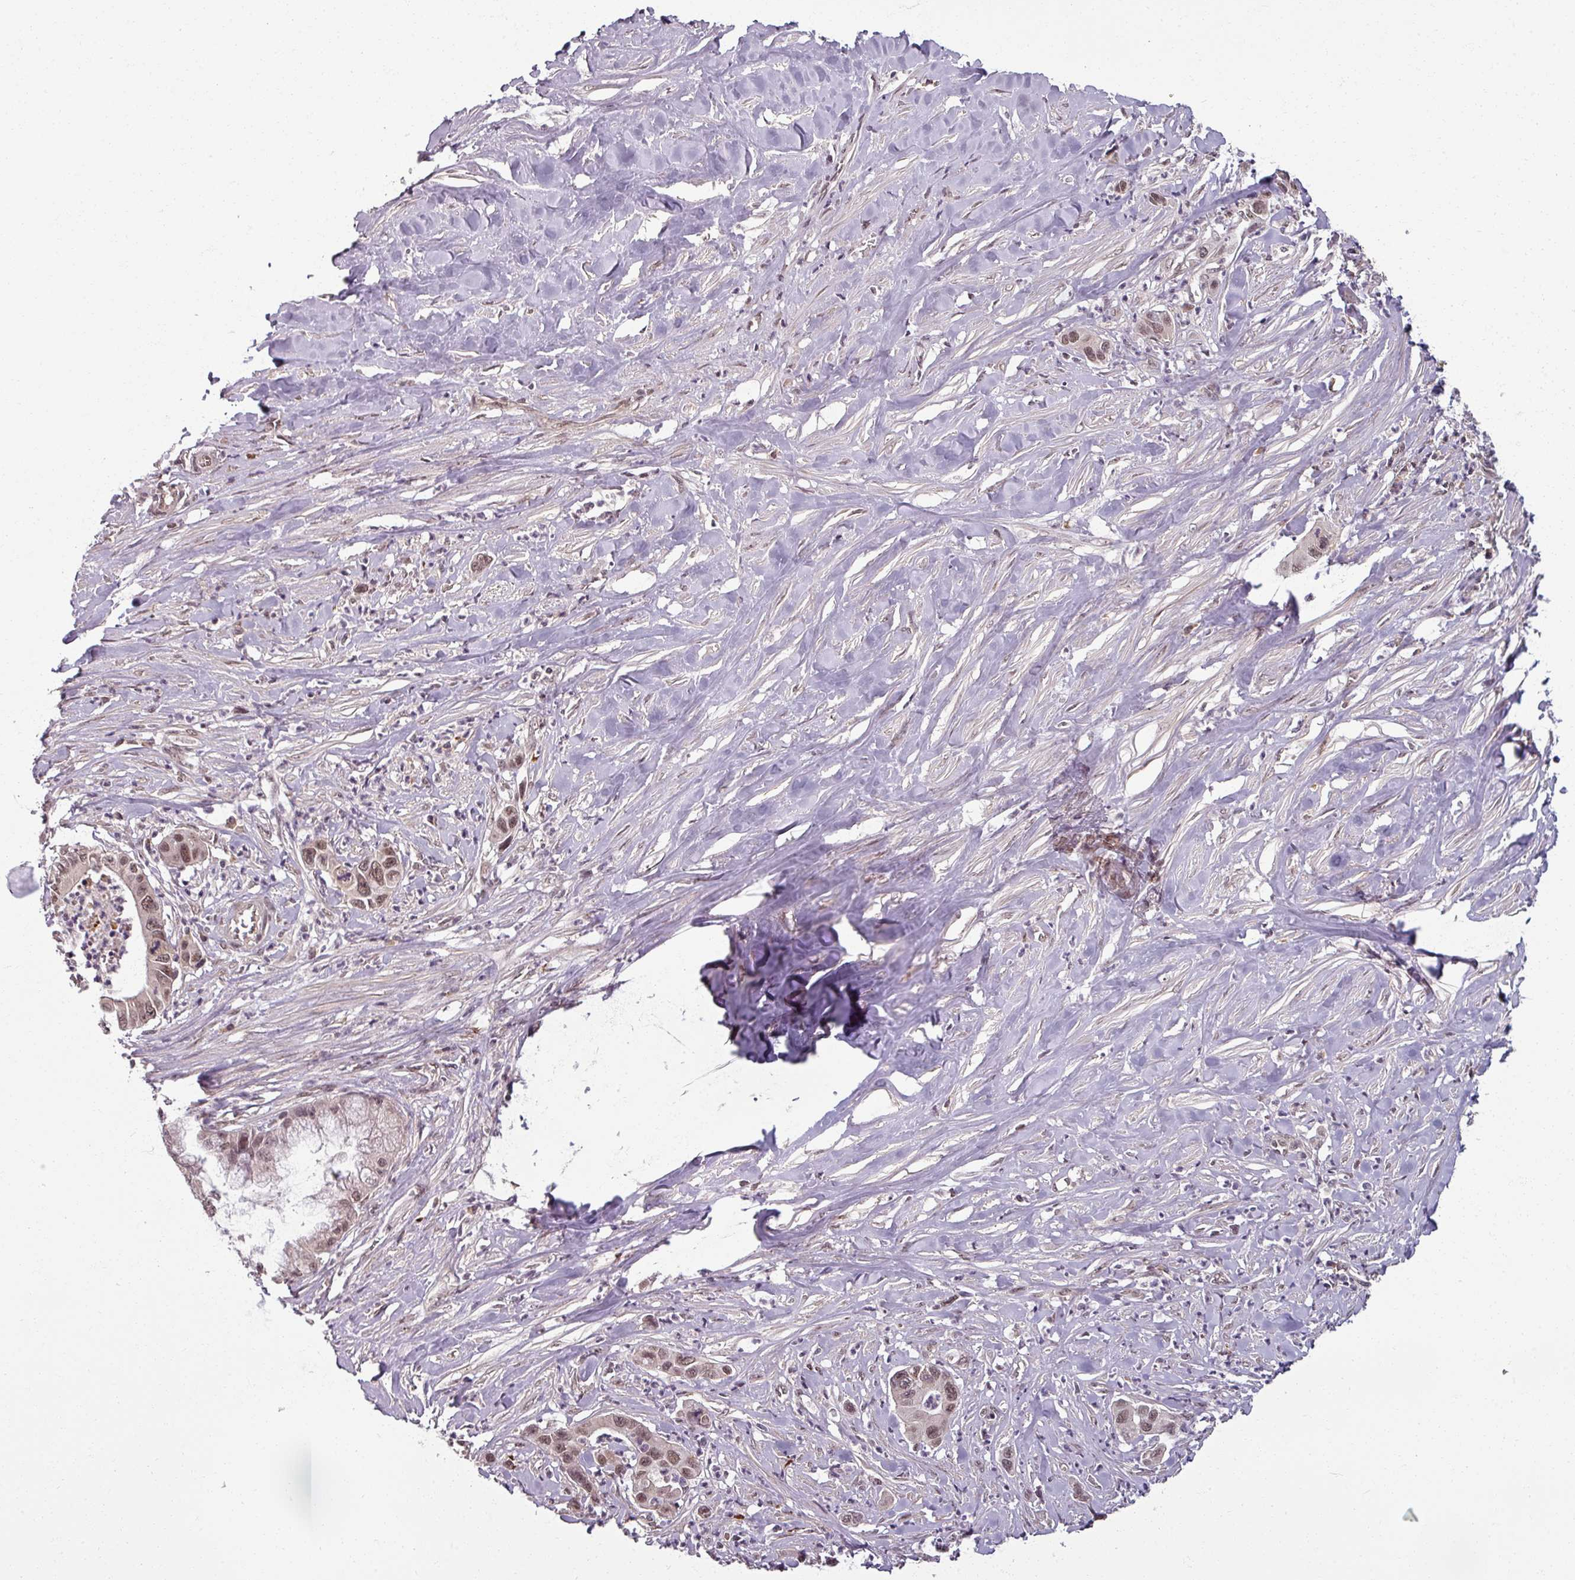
{"staining": {"intensity": "moderate", "quantity": ">75%", "location": "nuclear"}, "tissue": "pancreatic cancer", "cell_type": "Tumor cells", "image_type": "cancer", "snomed": [{"axis": "morphology", "description": "Adenocarcinoma, NOS"}, {"axis": "topography", "description": "Pancreas"}], "caption": "DAB (3,3'-diaminobenzidine) immunohistochemical staining of human pancreatic cancer (adenocarcinoma) reveals moderate nuclear protein positivity in approximately >75% of tumor cells.", "gene": "POLR2G", "patient": {"sex": "male", "age": 73}}